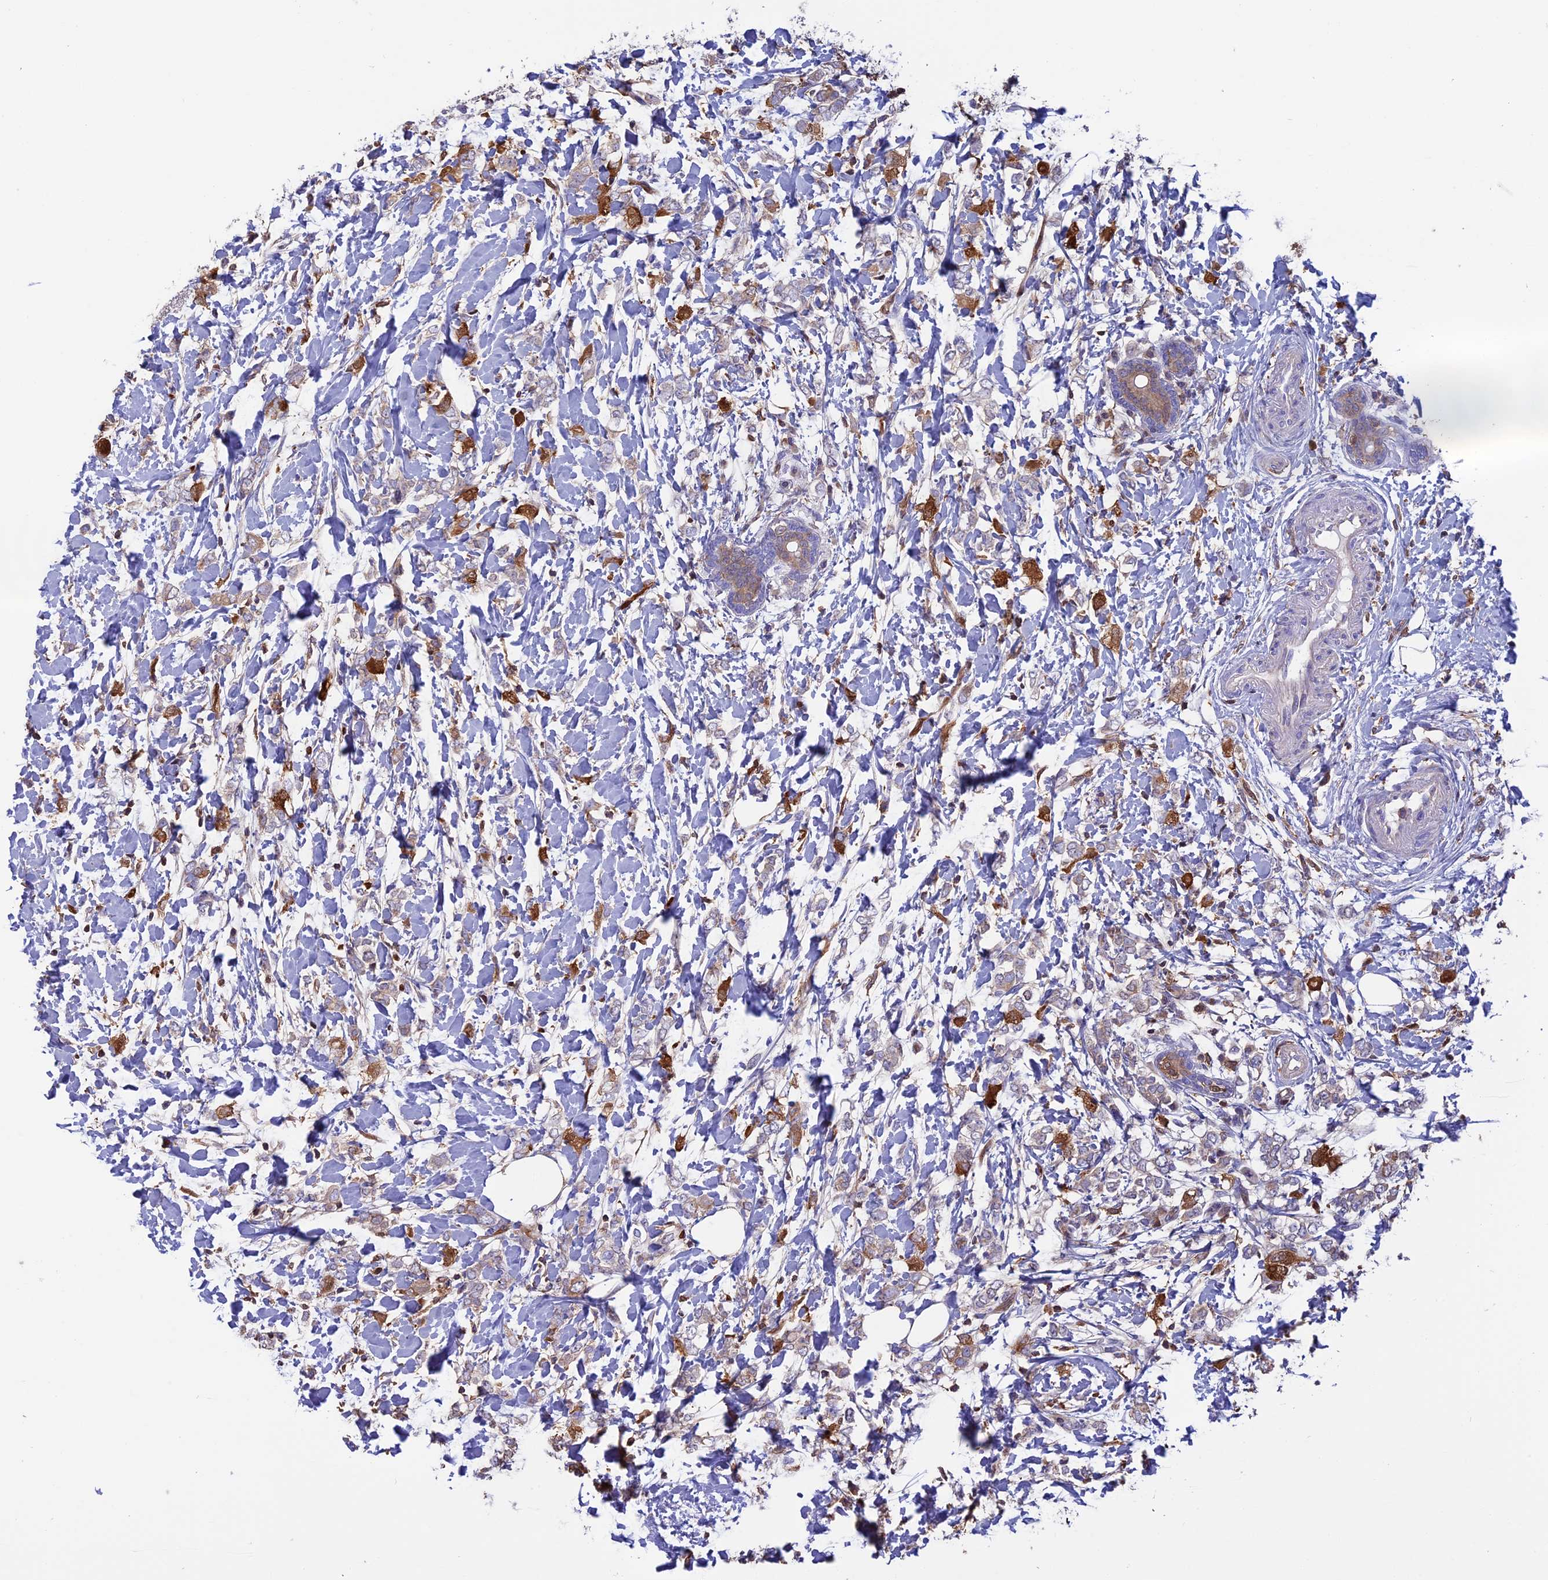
{"staining": {"intensity": "strong", "quantity": "<25%", "location": "cytoplasmic/membranous"}, "tissue": "breast cancer", "cell_type": "Tumor cells", "image_type": "cancer", "snomed": [{"axis": "morphology", "description": "Normal tissue, NOS"}, {"axis": "morphology", "description": "Lobular carcinoma"}, {"axis": "topography", "description": "Breast"}], "caption": "The micrograph exhibits a brown stain indicating the presence of a protein in the cytoplasmic/membranous of tumor cells in breast cancer (lobular carcinoma).", "gene": "ARHGAP18", "patient": {"sex": "female", "age": 47}}